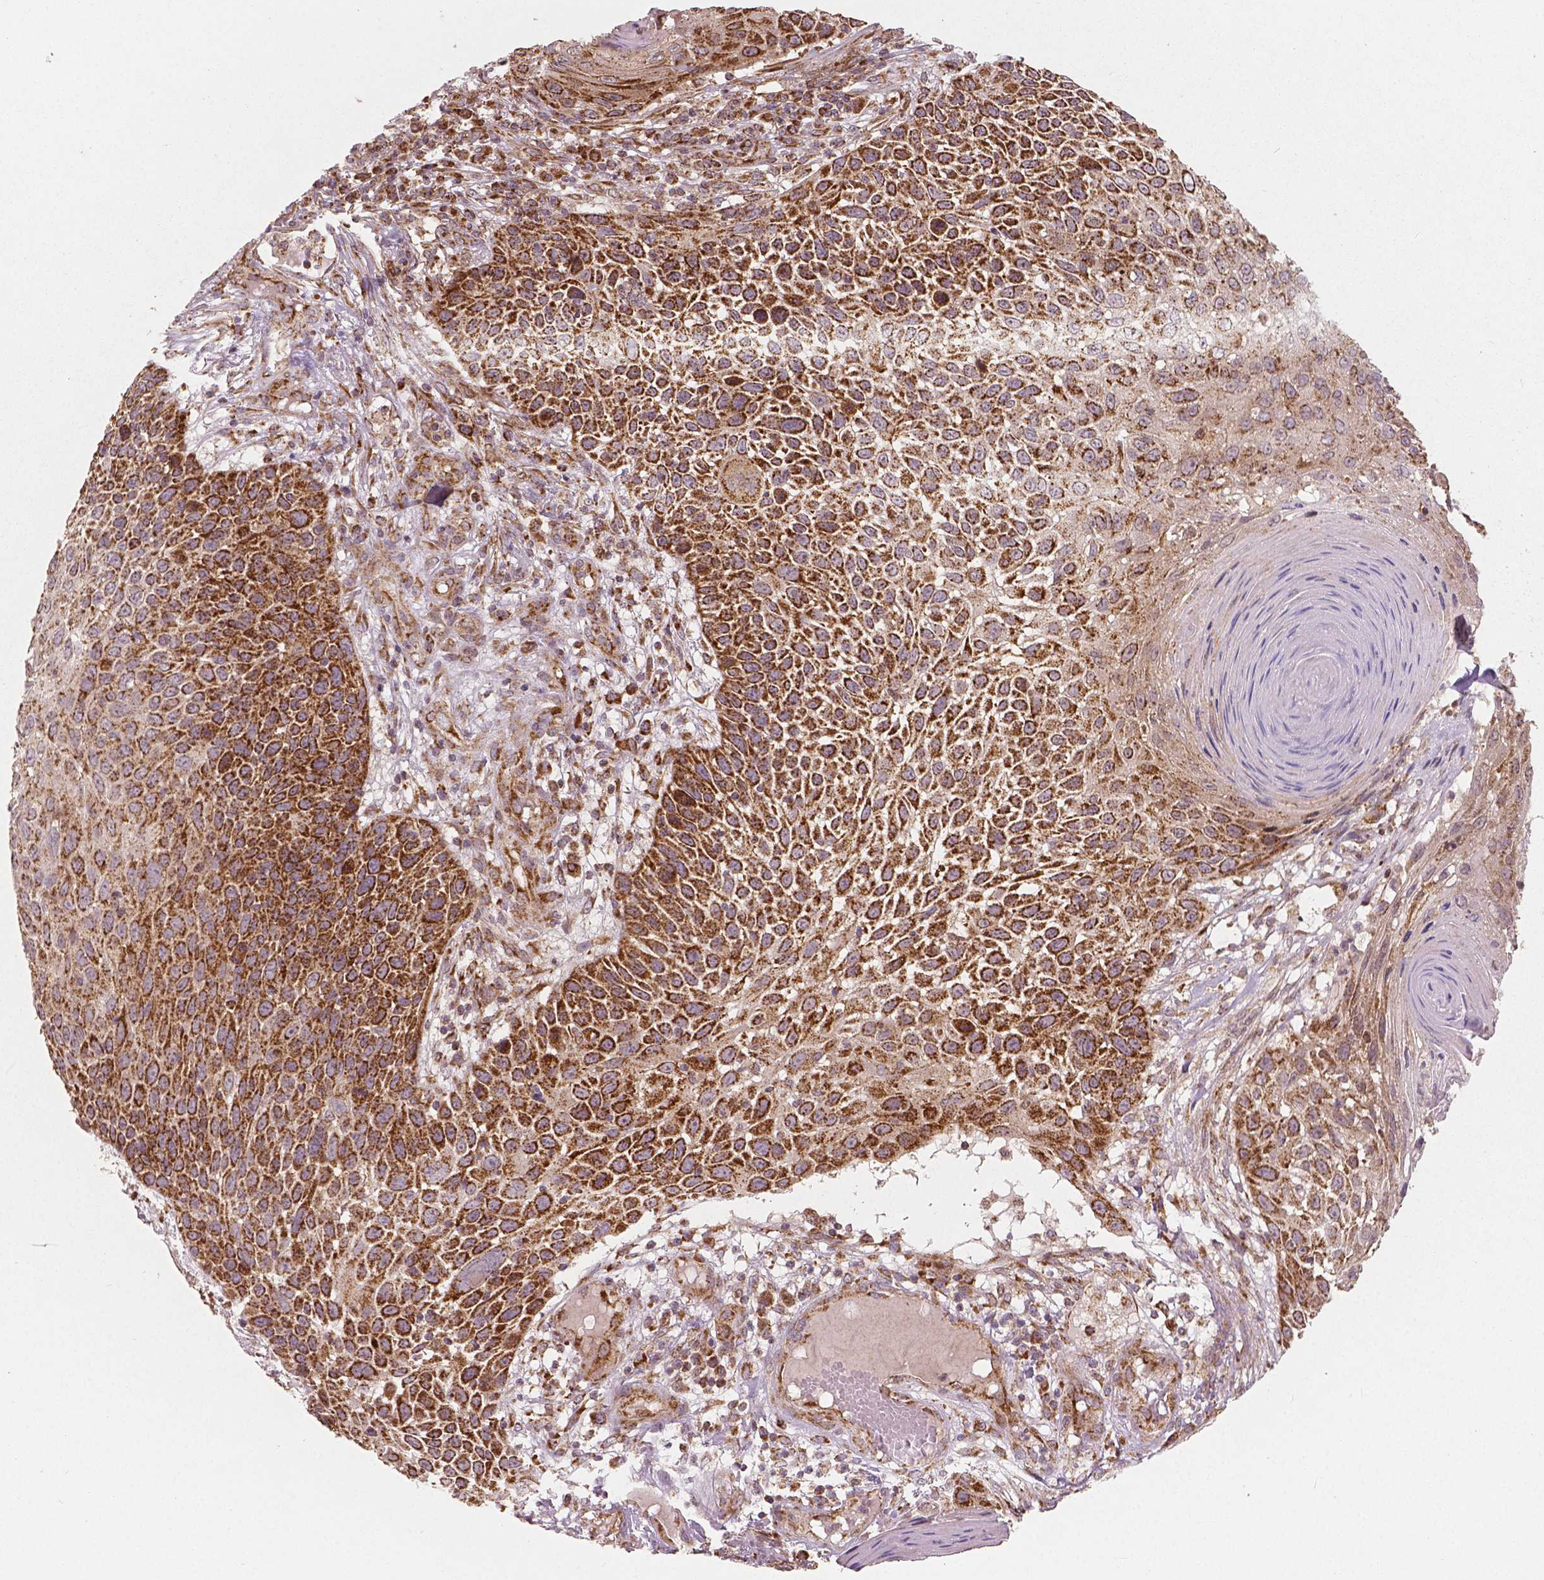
{"staining": {"intensity": "strong", "quantity": ">75%", "location": "cytoplasmic/membranous"}, "tissue": "skin cancer", "cell_type": "Tumor cells", "image_type": "cancer", "snomed": [{"axis": "morphology", "description": "Squamous cell carcinoma, NOS"}, {"axis": "topography", "description": "Skin"}], "caption": "Immunohistochemical staining of skin cancer shows high levels of strong cytoplasmic/membranous protein staining in about >75% of tumor cells.", "gene": "PGAM5", "patient": {"sex": "male", "age": 92}}